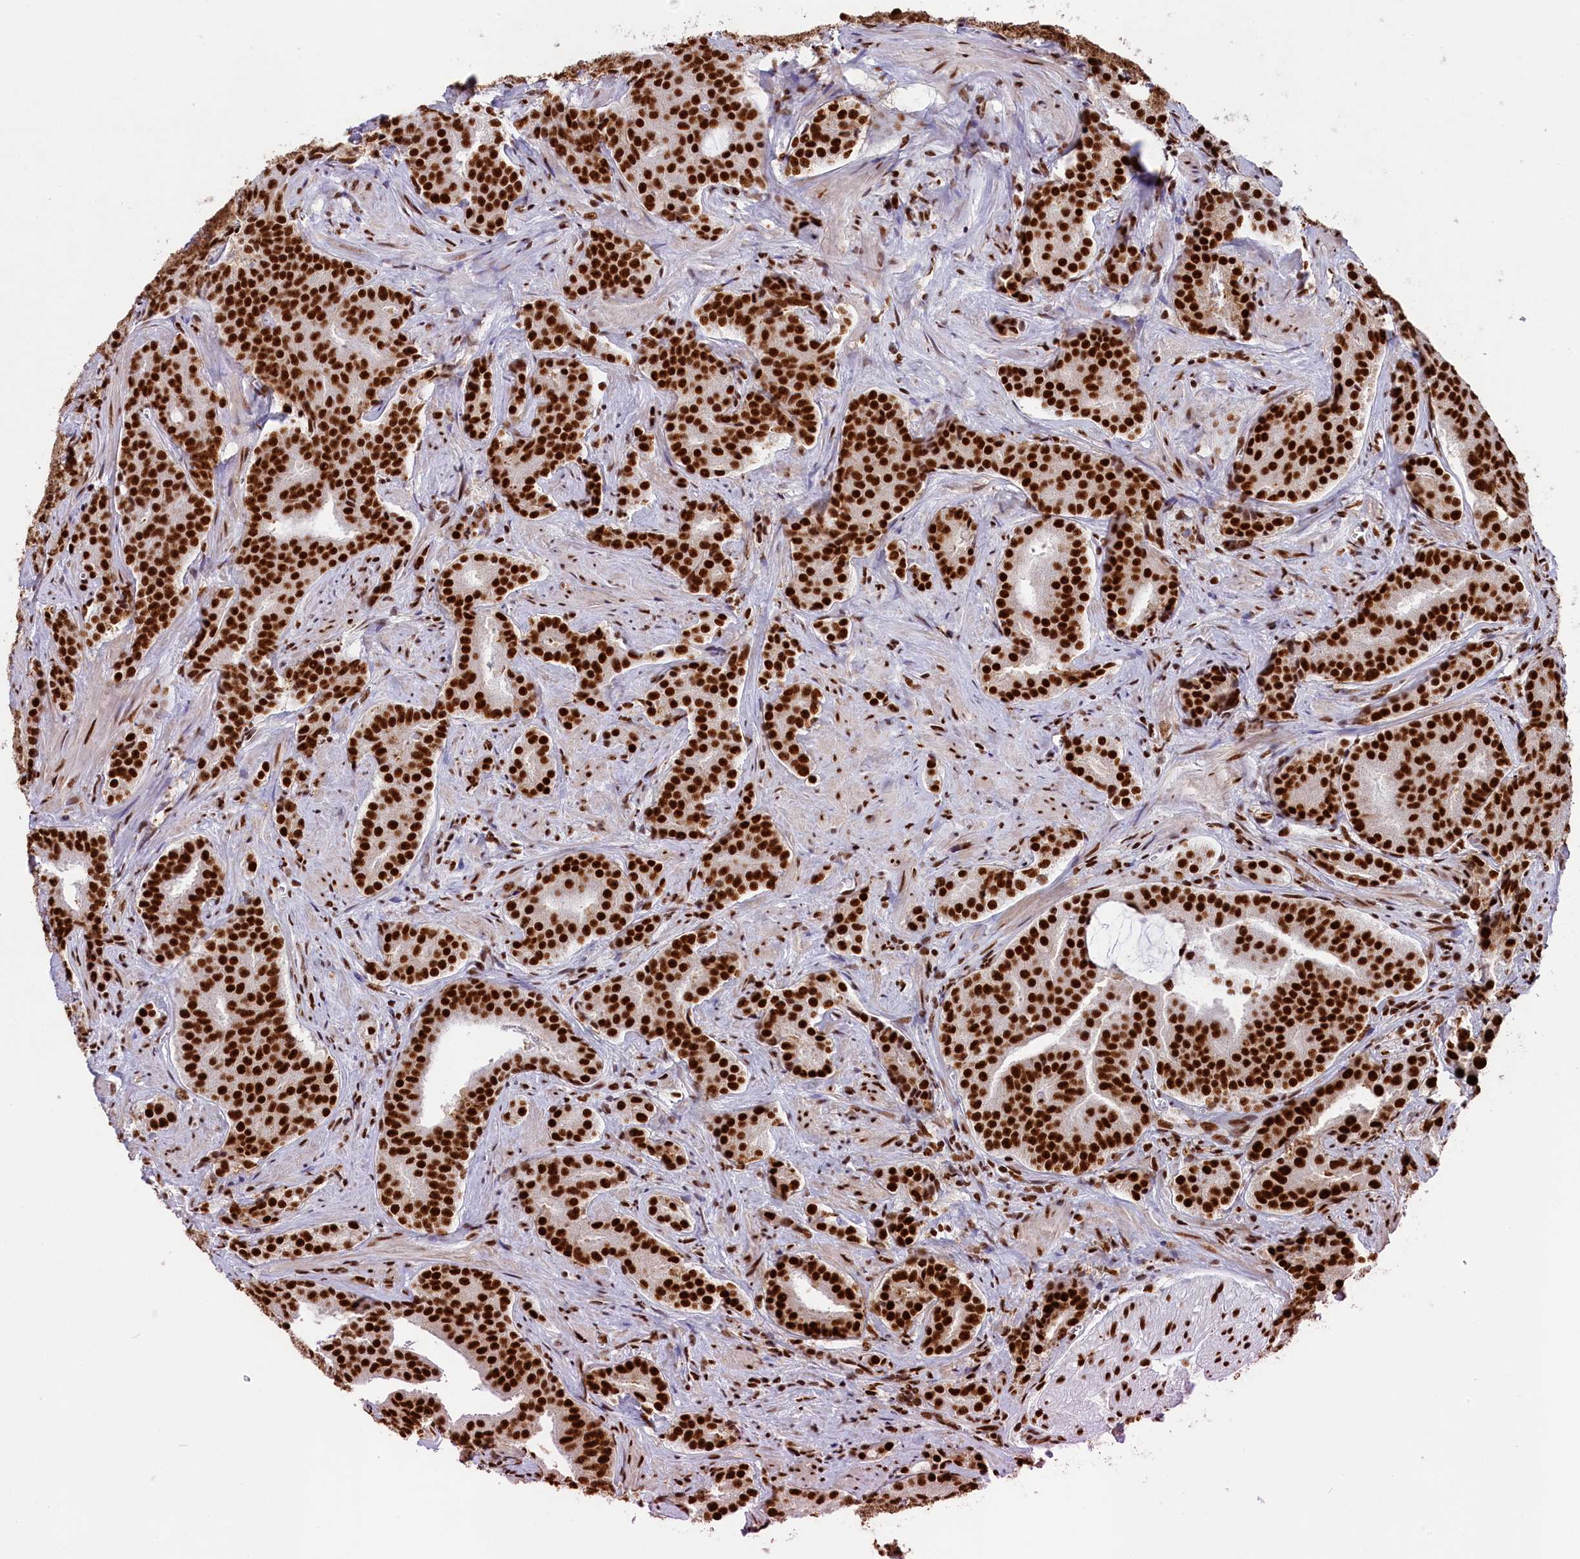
{"staining": {"intensity": "strong", "quantity": ">75%", "location": "nuclear"}, "tissue": "prostate cancer", "cell_type": "Tumor cells", "image_type": "cancer", "snomed": [{"axis": "morphology", "description": "Adenocarcinoma, High grade"}, {"axis": "topography", "description": "Prostate"}], "caption": "Immunohistochemistry (IHC) (DAB) staining of prostate adenocarcinoma (high-grade) reveals strong nuclear protein staining in about >75% of tumor cells.", "gene": "SNRNP70", "patient": {"sex": "male", "age": 55}}